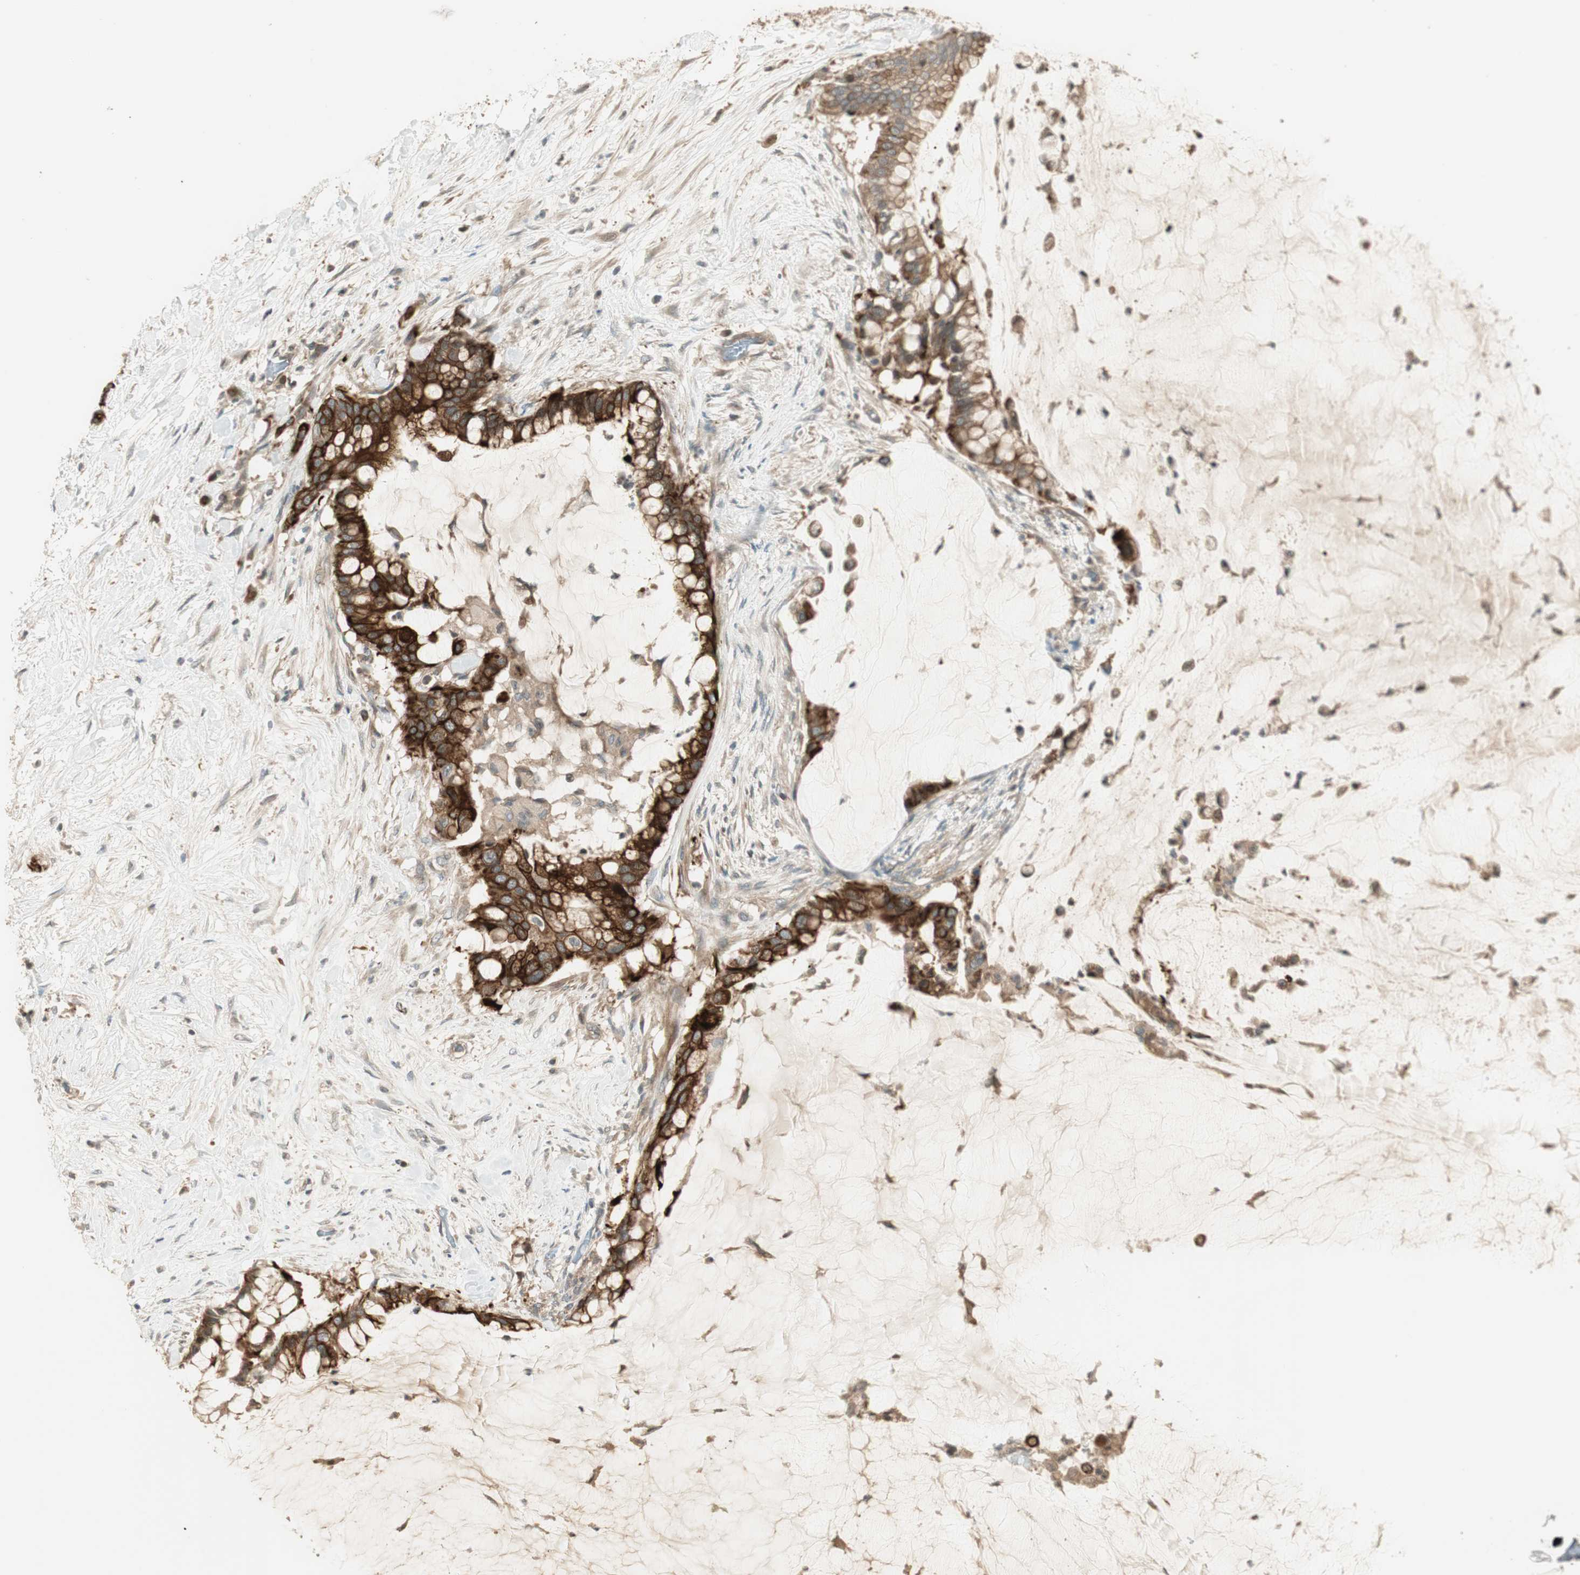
{"staining": {"intensity": "strong", "quantity": ">75%", "location": "cytoplasmic/membranous"}, "tissue": "pancreatic cancer", "cell_type": "Tumor cells", "image_type": "cancer", "snomed": [{"axis": "morphology", "description": "Adenocarcinoma, NOS"}, {"axis": "topography", "description": "Pancreas"}], "caption": "Protein expression analysis of pancreatic adenocarcinoma exhibits strong cytoplasmic/membranous staining in about >75% of tumor cells.", "gene": "PFDN5", "patient": {"sex": "male", "age": 41}}